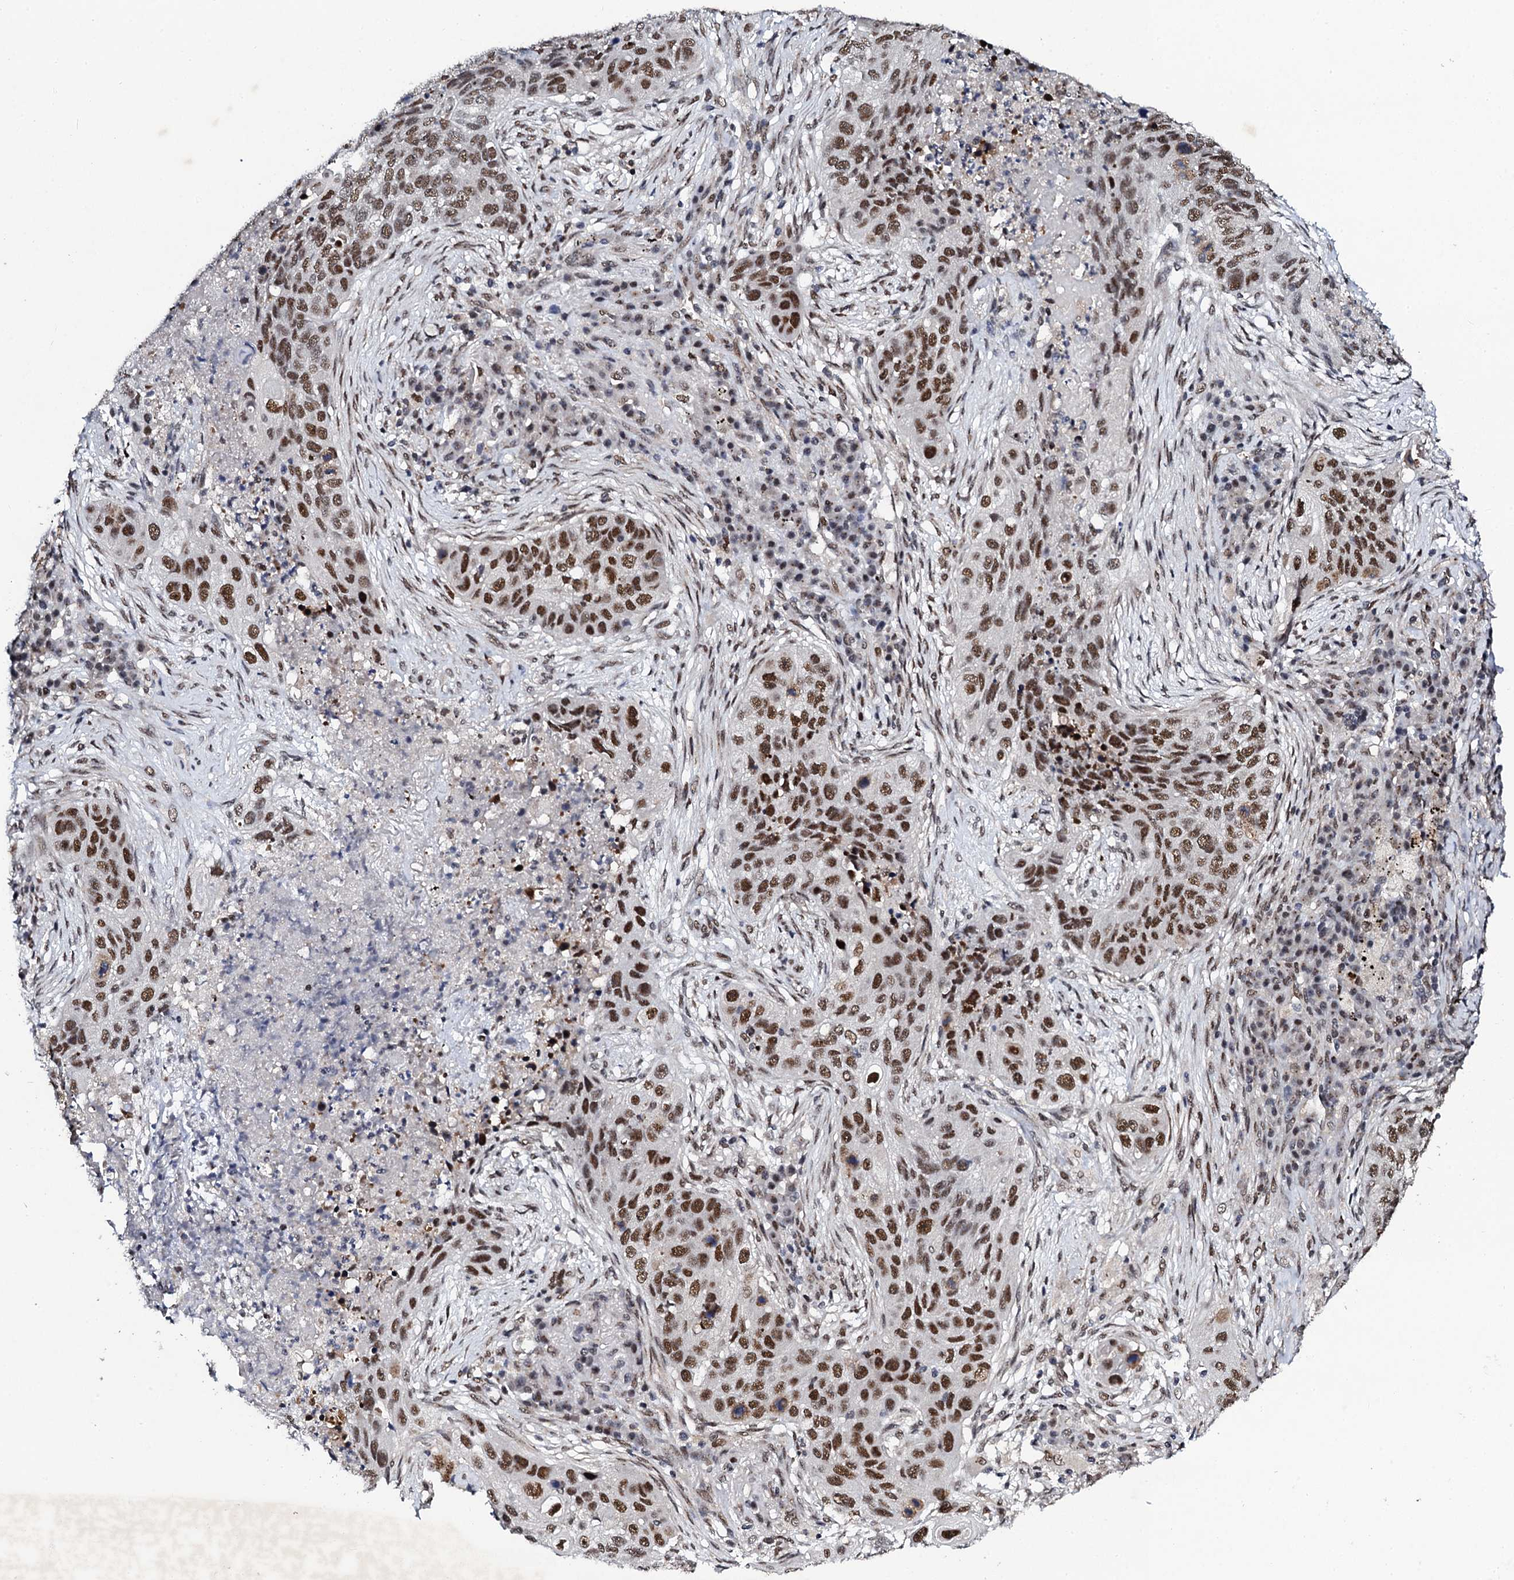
{"staining": {"intensity": "moderate", "quantity": ">75%", "location": "nuclear"}, "tissue": "lung cancer", "cell_type": "Tumor cells", "image_type": "cancer", "snomed": [{"axis": "morphology", "description": "Squamous cell carcinoma, NOS"}, {"axis": "topography", "description": "Lung"}], "caption": "Moderate nuclear protein staining is present in about >75% of tumor cells in lung squamous cell carcinoma. The protein of interest is stained brown, and the nuclei are stained in blue (DAB (3,3'-diaminobenzidine) IHC with brightfield microscopy, high magnification).", "gene": "CSTF3", "patient": {"sex": "female", "age": 63}}